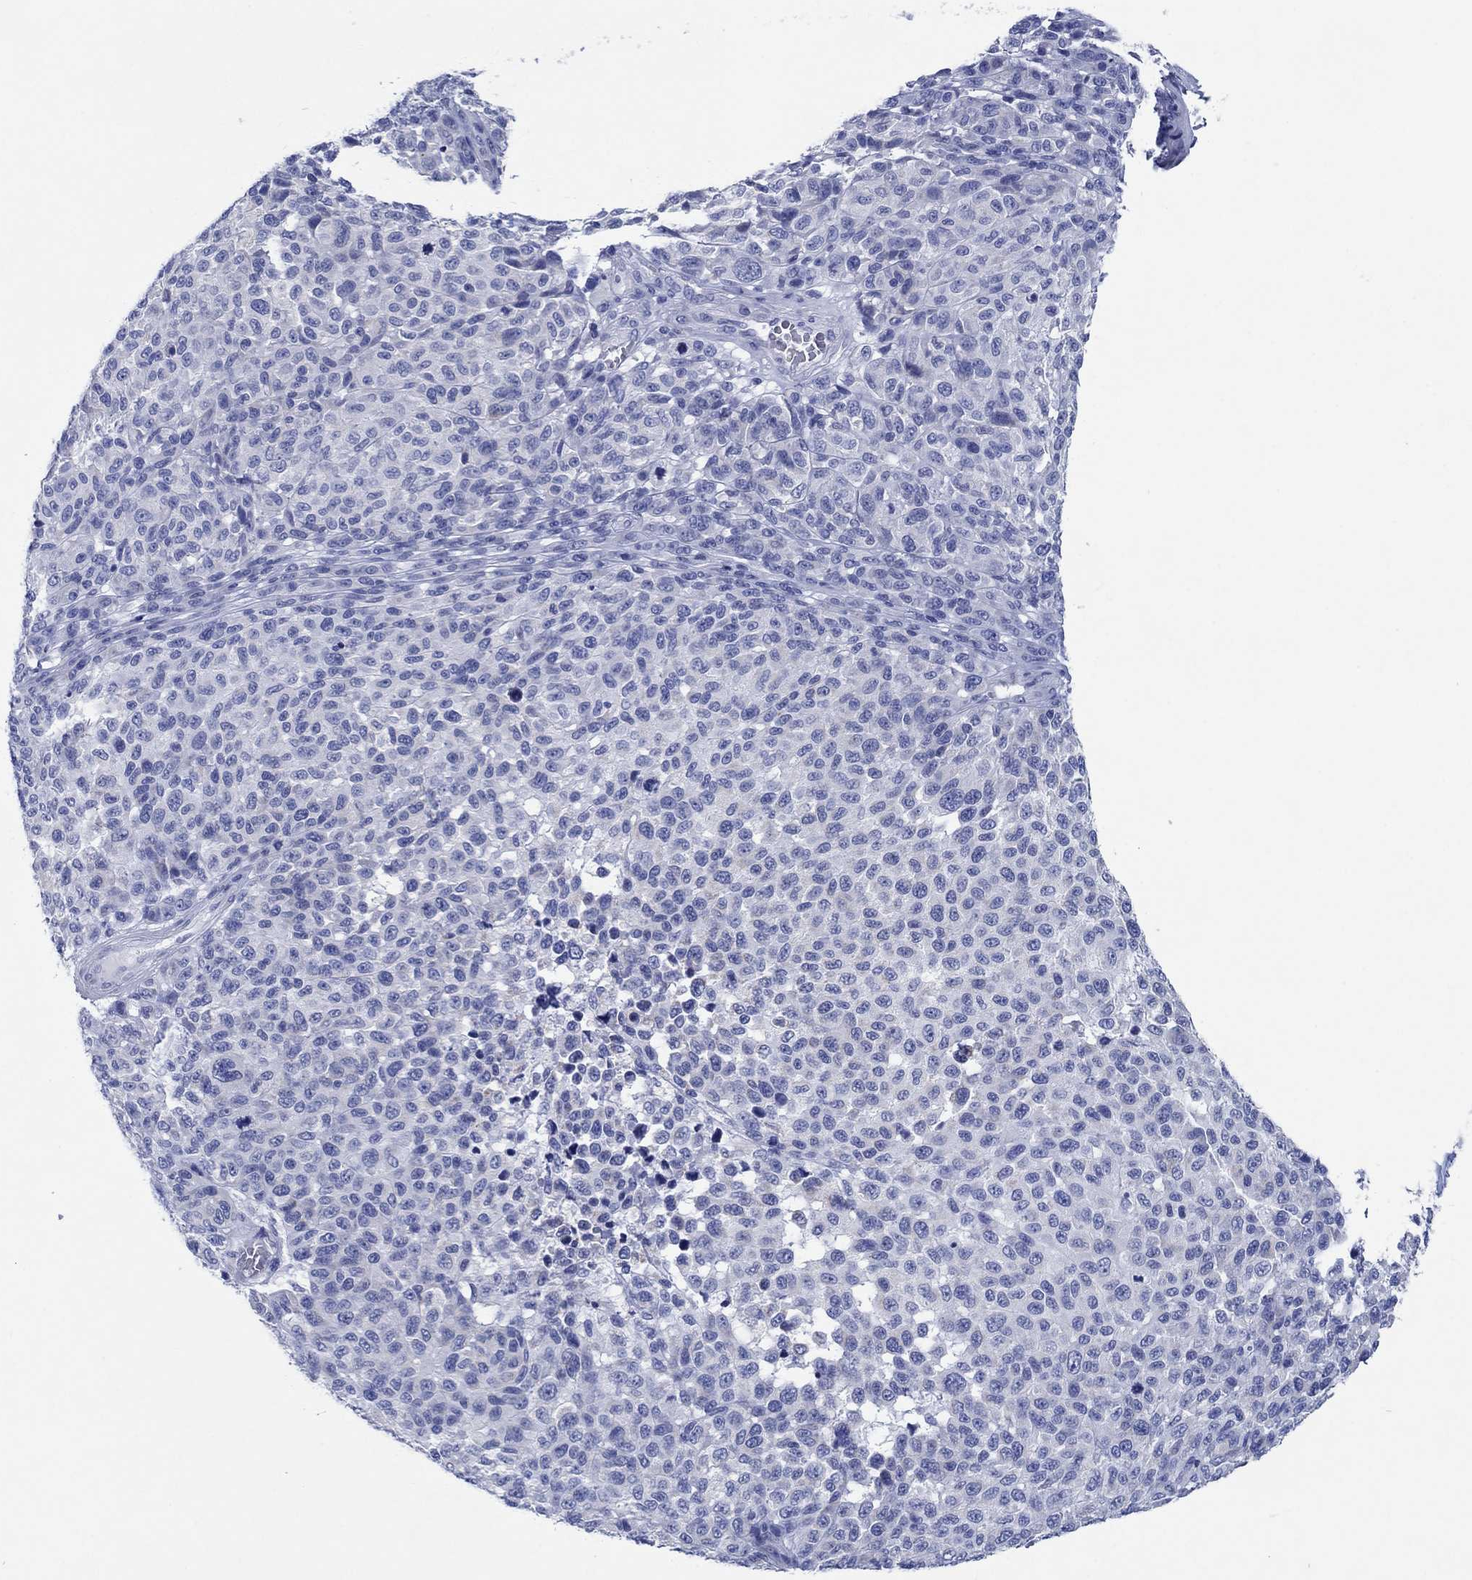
{"staining": {"intensity": "negative", "quantity": "none", "location": "none"}, "tissue": "melanoma", "cell_type": "Tumor cells", "image_type": "cancer", "snomed": [{"axis": "morphology", "description": "Malignant melanoma, NOS"}, {"axis": "topography", "description": "Skin"}], "caption": "Tumor cells are negative for brown protein staining in malignant melanoma.", "gene": "HCRT", "patient": {"sex": "male", "age": 59}}